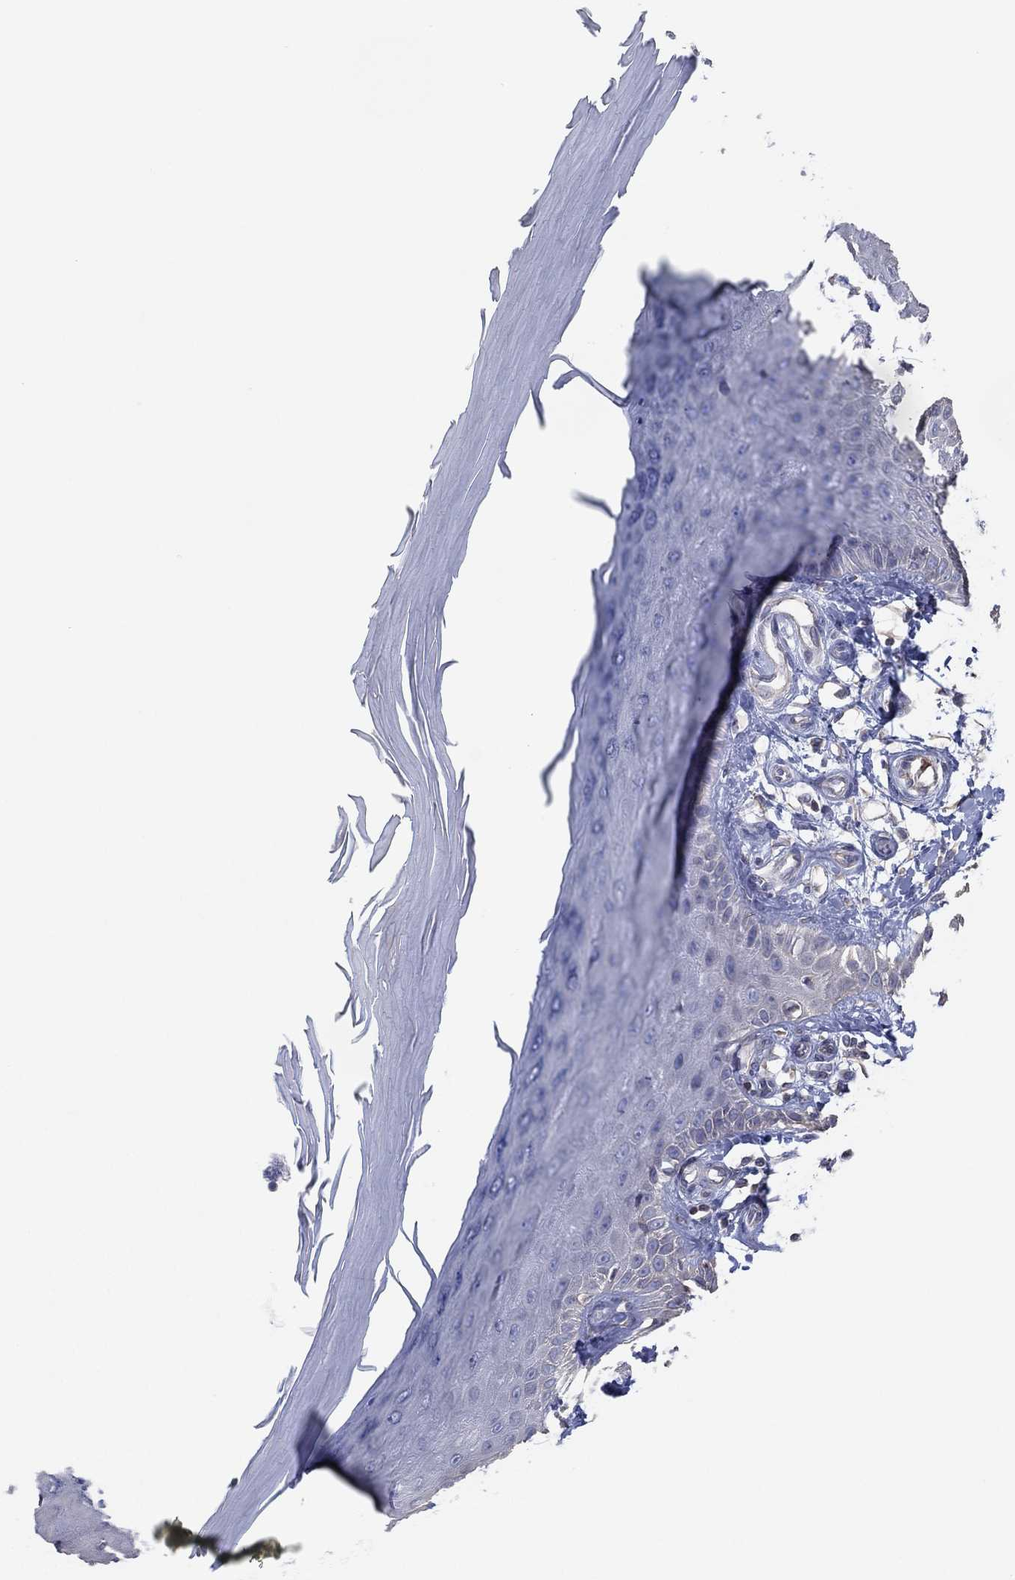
{"staining": {"intensity": "negative", "quantity": "none", "location": "none"}, "tissue": "skin", "cell_type": "Fibroblasts", "image_type": "normal", "snomed": [{"axis": "morphology", "description": "Normal tissue, NOS"}, {"axis": "morphology", "description": "Inflammation, NOS"}, {"axis": "morphology", "description": "Fibrosis, NOS"}, {"axis": "topography", "description": "Skin"}], "caption": "This is an immunohistochemistry image of unremarkable human skin. There is no staining in fibroblasts.", "gene": "CFTR", "patient": {"sex": "male", "age": 71}}